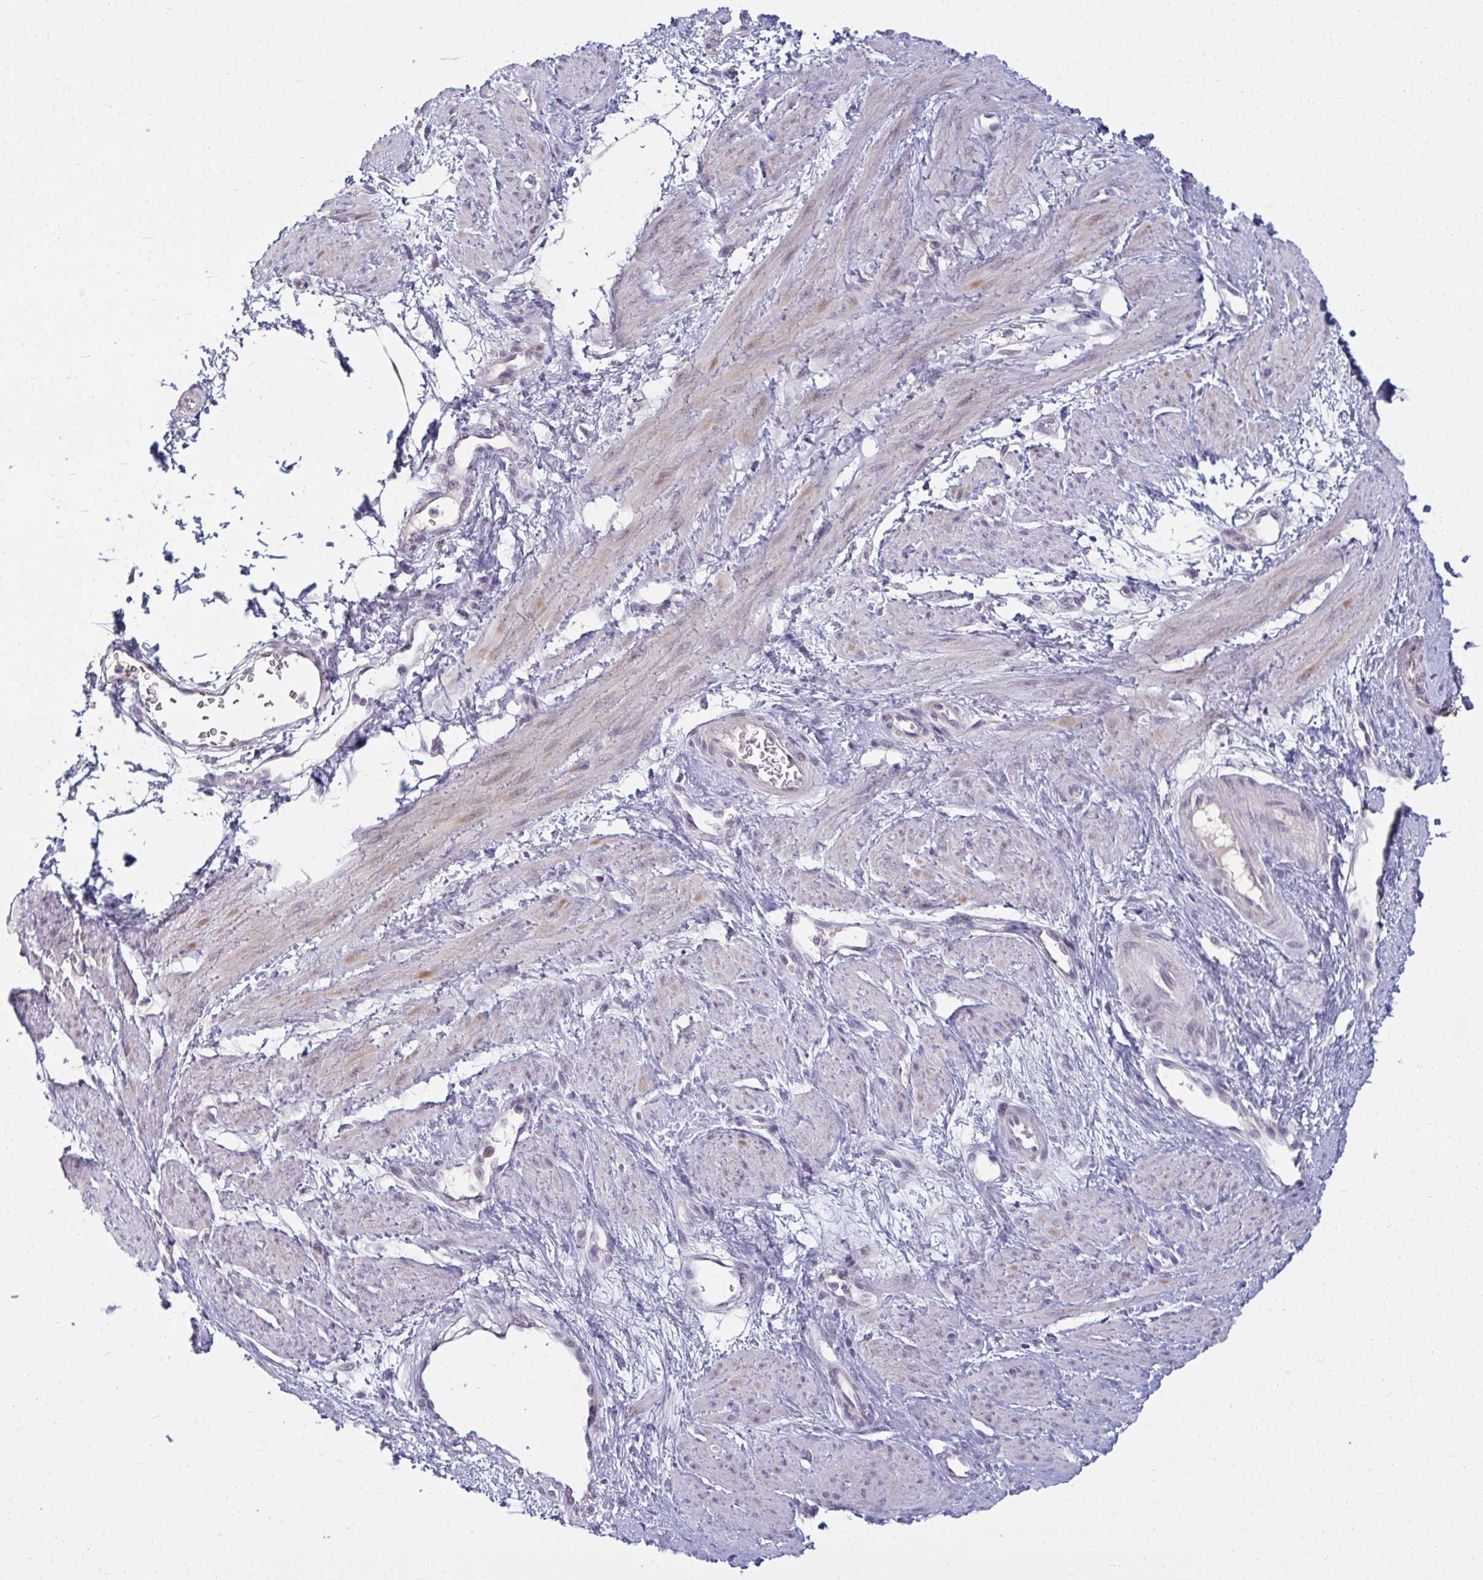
{"staining": {"intensity": "weak", "quantity": "25%-75%", "location": "cytoplasmic/membranous"}, "tissue": "smooth muscle", "cell_type": "Smooth muscle cells", "image_type": "normal", "snomed": [{"axis": "morphology", "description": "Normal tissue, NOS"}, {"axis": "topography", "description": "Smooth muscle"}, {"axis": "topography", "description": "Uterus"}], "caption": "Smooth muscle stained with immunohistochemistry displays weak cytoplasmic/membranous positivity in approximately 25%-75% of smooth muscle cells. Using DAB (brown) and hematoxylin (blue) stains, captured at high magnification using brightfield microscopy.", "gene": "RNASEH1", "patient": {"sex": "female", "age": 39}}